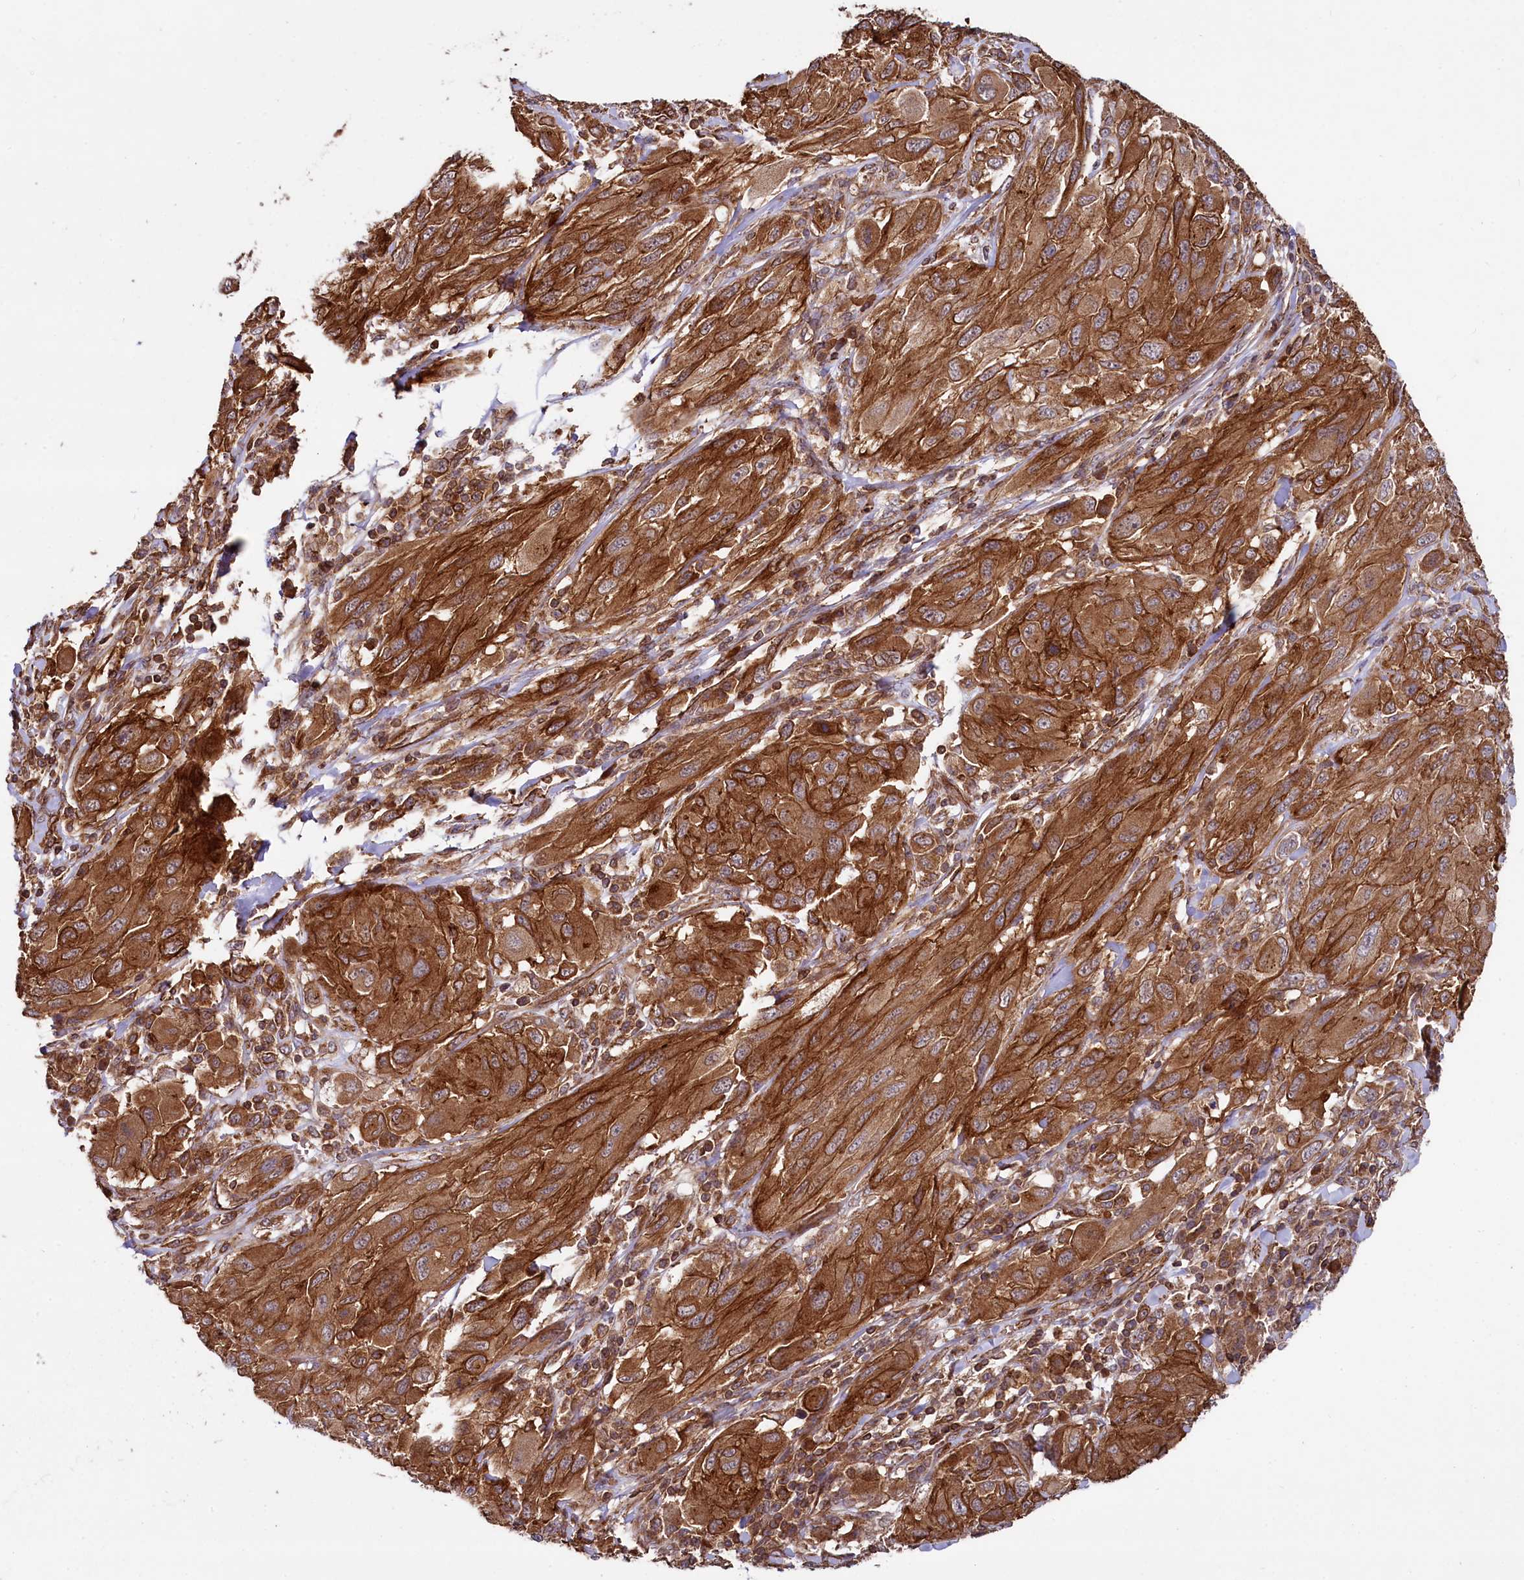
{"staining": {"intensity": "strong", "quantity": ">75%", "location": "cytoplasmic/membranous"}, "tissue": "melanoma", "cell_type": "Tumor cells", "image_type": "cancer", "snomed": [{"axis": "morphology", "description": "Malignant melanoma, NOS"}, {"axis": "topography", "description": "Skin"}], "caption": "Strong cytoplasmic/membranous positivity is seen in about >75% of tumor cells in melanoma.", "gene": "SVIP", "patient": {"sex": "female", "age": 91}}